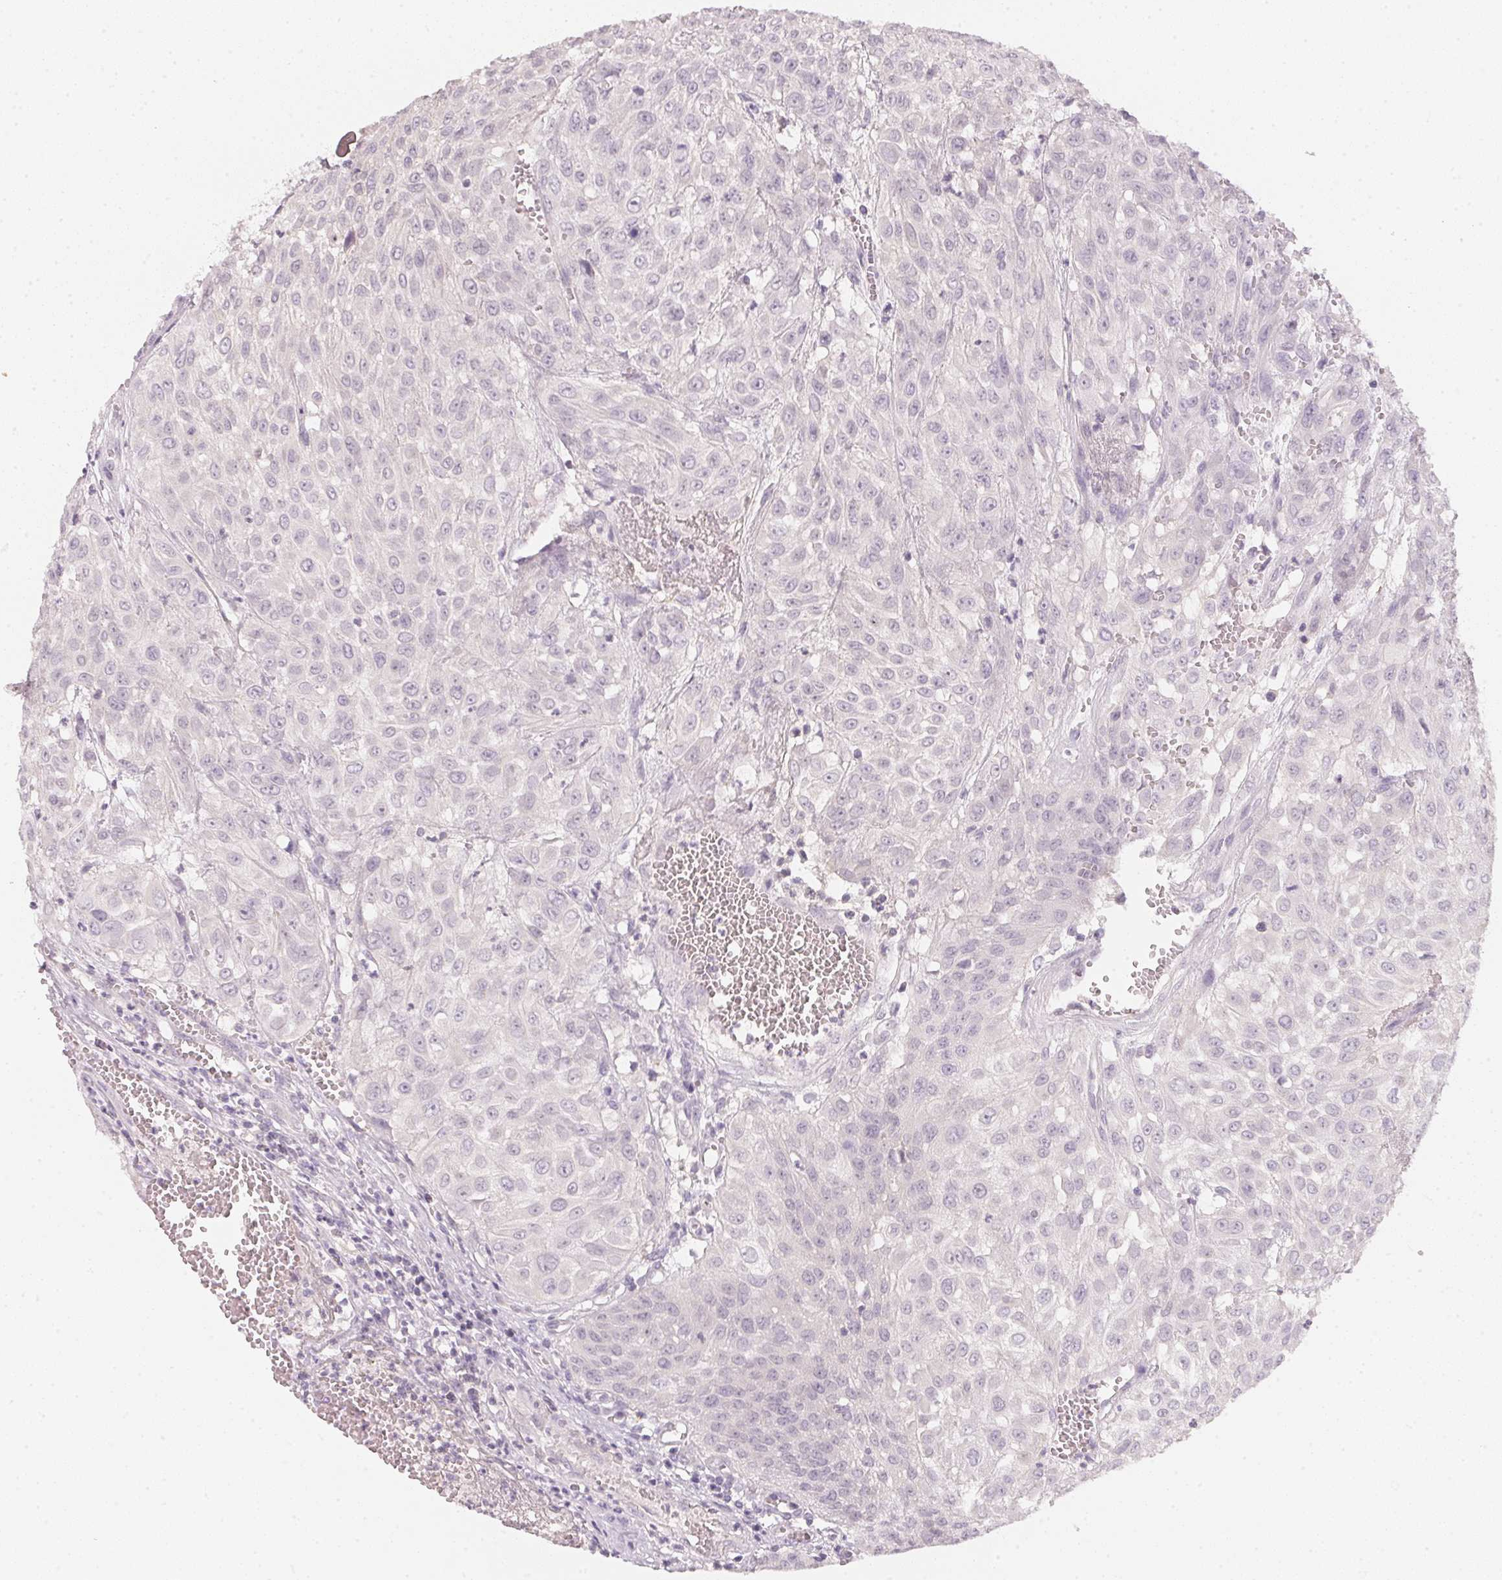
{"staining": {"intensity": "negative", "quantity": "none", "location": "none"}, "tissue": "urothelial cancer", "cell_type": "Tumor cells", "image_type": "cancer", "snomed": [{"axis": "morphology", "description": "Urothelial carcinoma, High grade"}, {"axis": "topography", "description": "Urinary bladder"}], "caption": "A high-resolution histopathology image shows immunohistochemistry staining of high-grade urothelial carcinoma, which displays no significant positivity in tumor cells.", "gene": "CFAP276", "patient": {"sex": "male", "age": 57}}